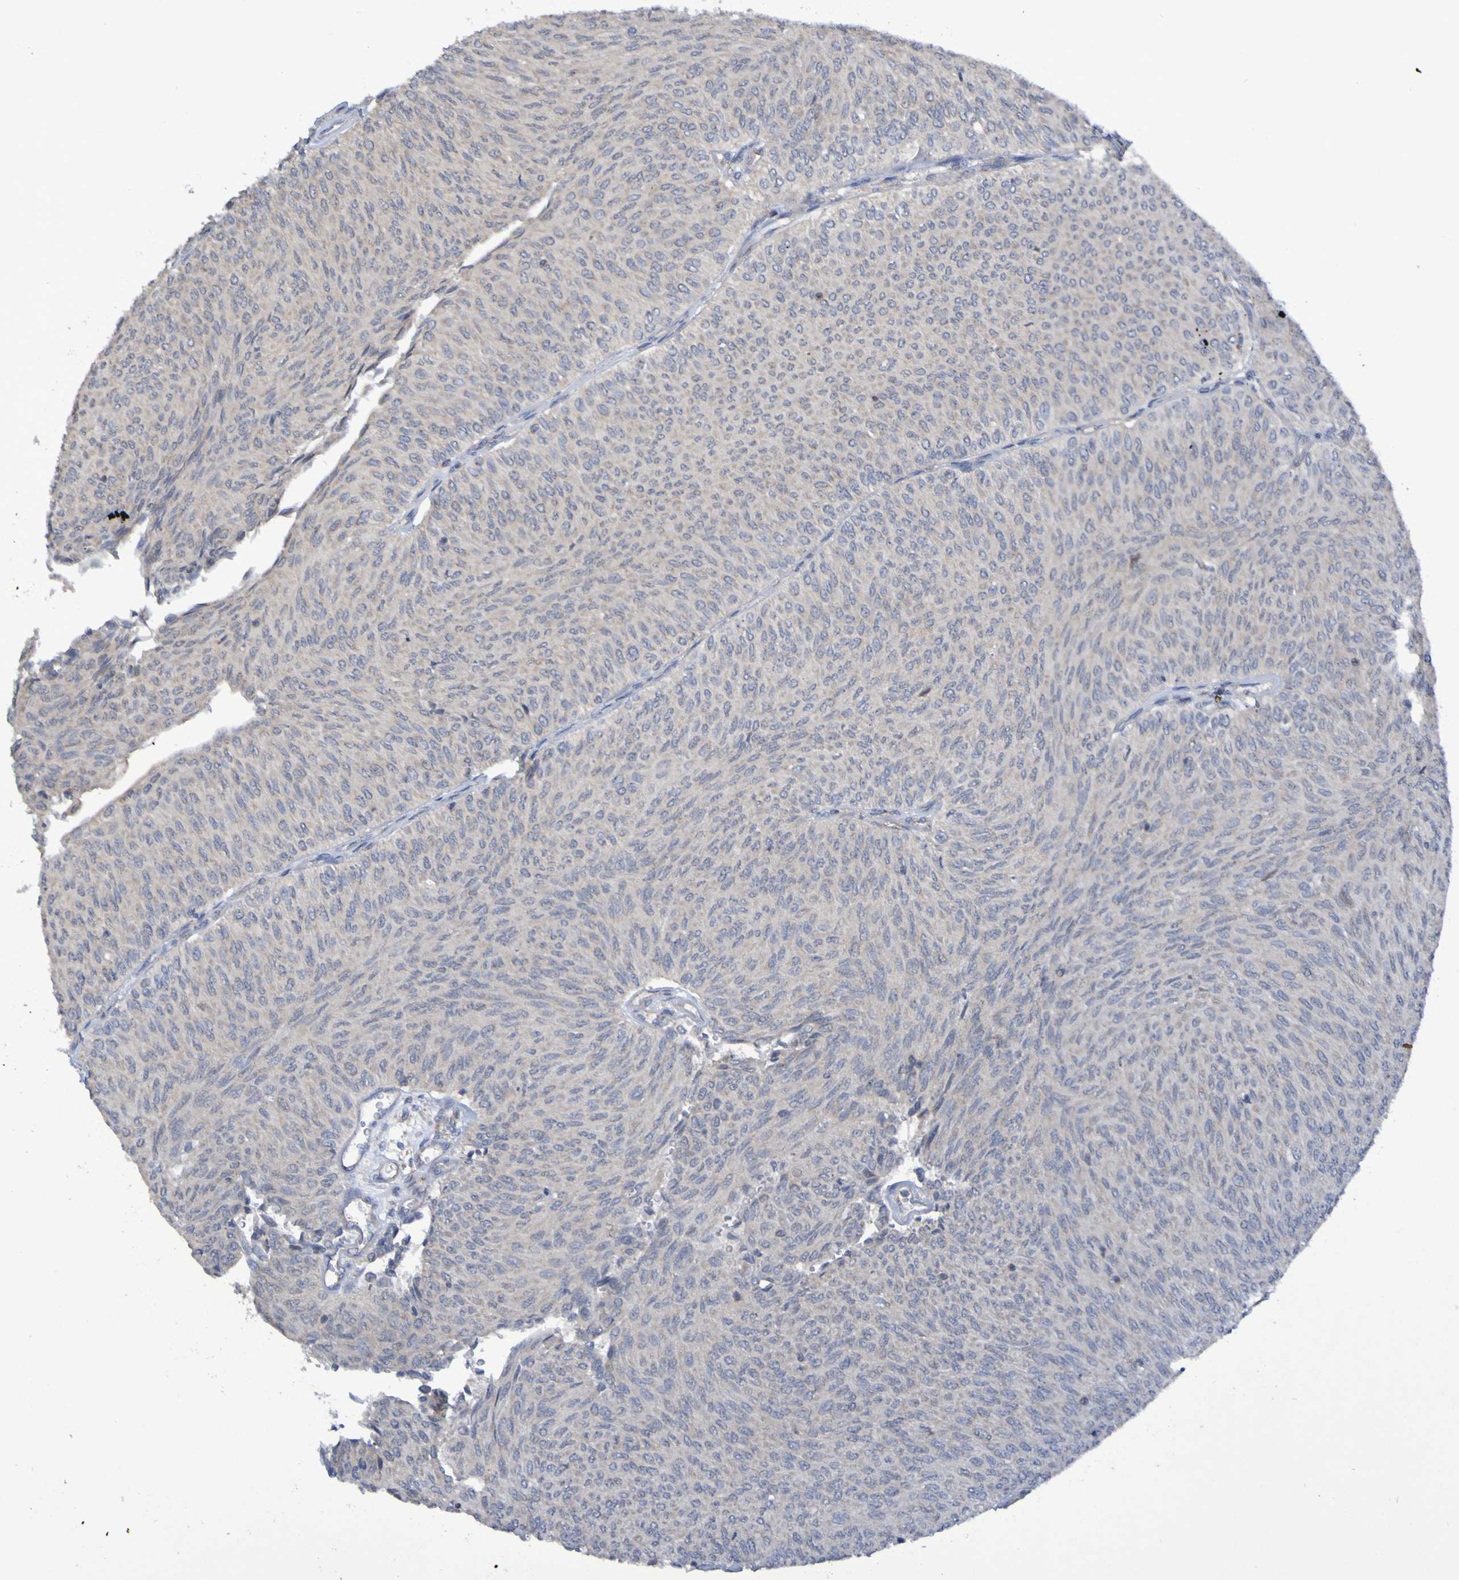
{"staining": {"intensity": "negative", "quantity": "none", "location": "none"}, "tissue": "urothelial cancer", "cell_type": "Tumor cells", "image_type": "cancer", "snomed": [{"axis": "morphology", "description": "Urothelial carcinoma, Low grade"}, {"axis": "topography", "description": "Urinary bladder"}], "caption": "This is a micrograph of immunohistochemistry (IHC) staining of urothelial cancer, which shows no expression in tumor cells.", "gene": "LMBRD2", "patient": {"sex": "male", "age": 78}}